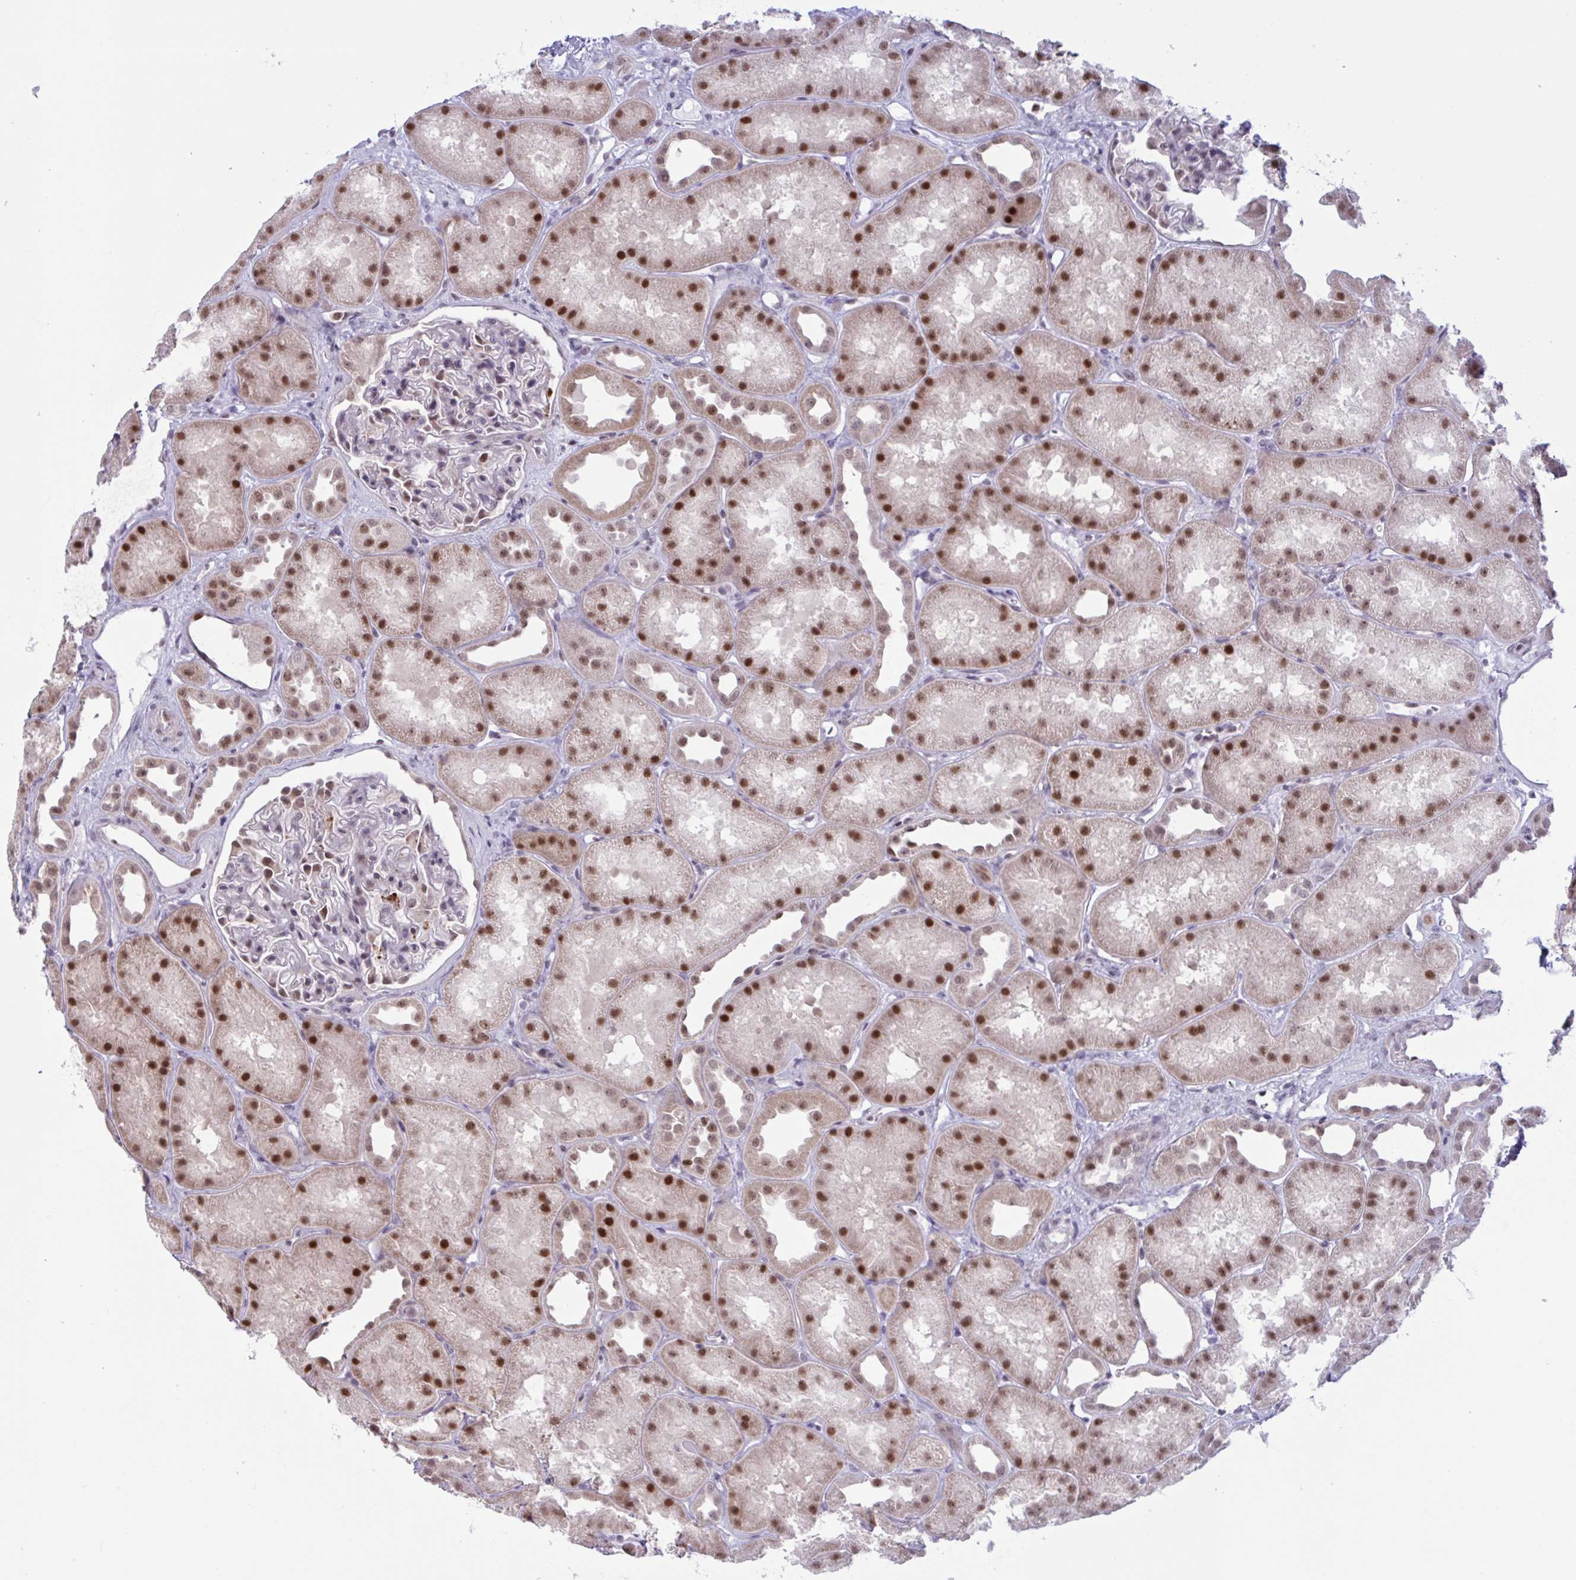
{"staining": {"intensity": "moderate", "quantity": "<25%", "location": "nuclear"}, "tissue": "kidney", "cell_type": "Cells in glomeruli", "image_type": "normal", "snomed": [{"axis": "morphology", "description": "Normal tissue, NOS"}, {"axis": "topography", "description": "Kidney"}], "caption": "The micrograph exhibits staining of benign kidney, revealing moderate nuclear protein positivity (brown color) within cells in glomeruli.", "gene": "PRMT6", "patient": {"sex": "male", "age": 61}}